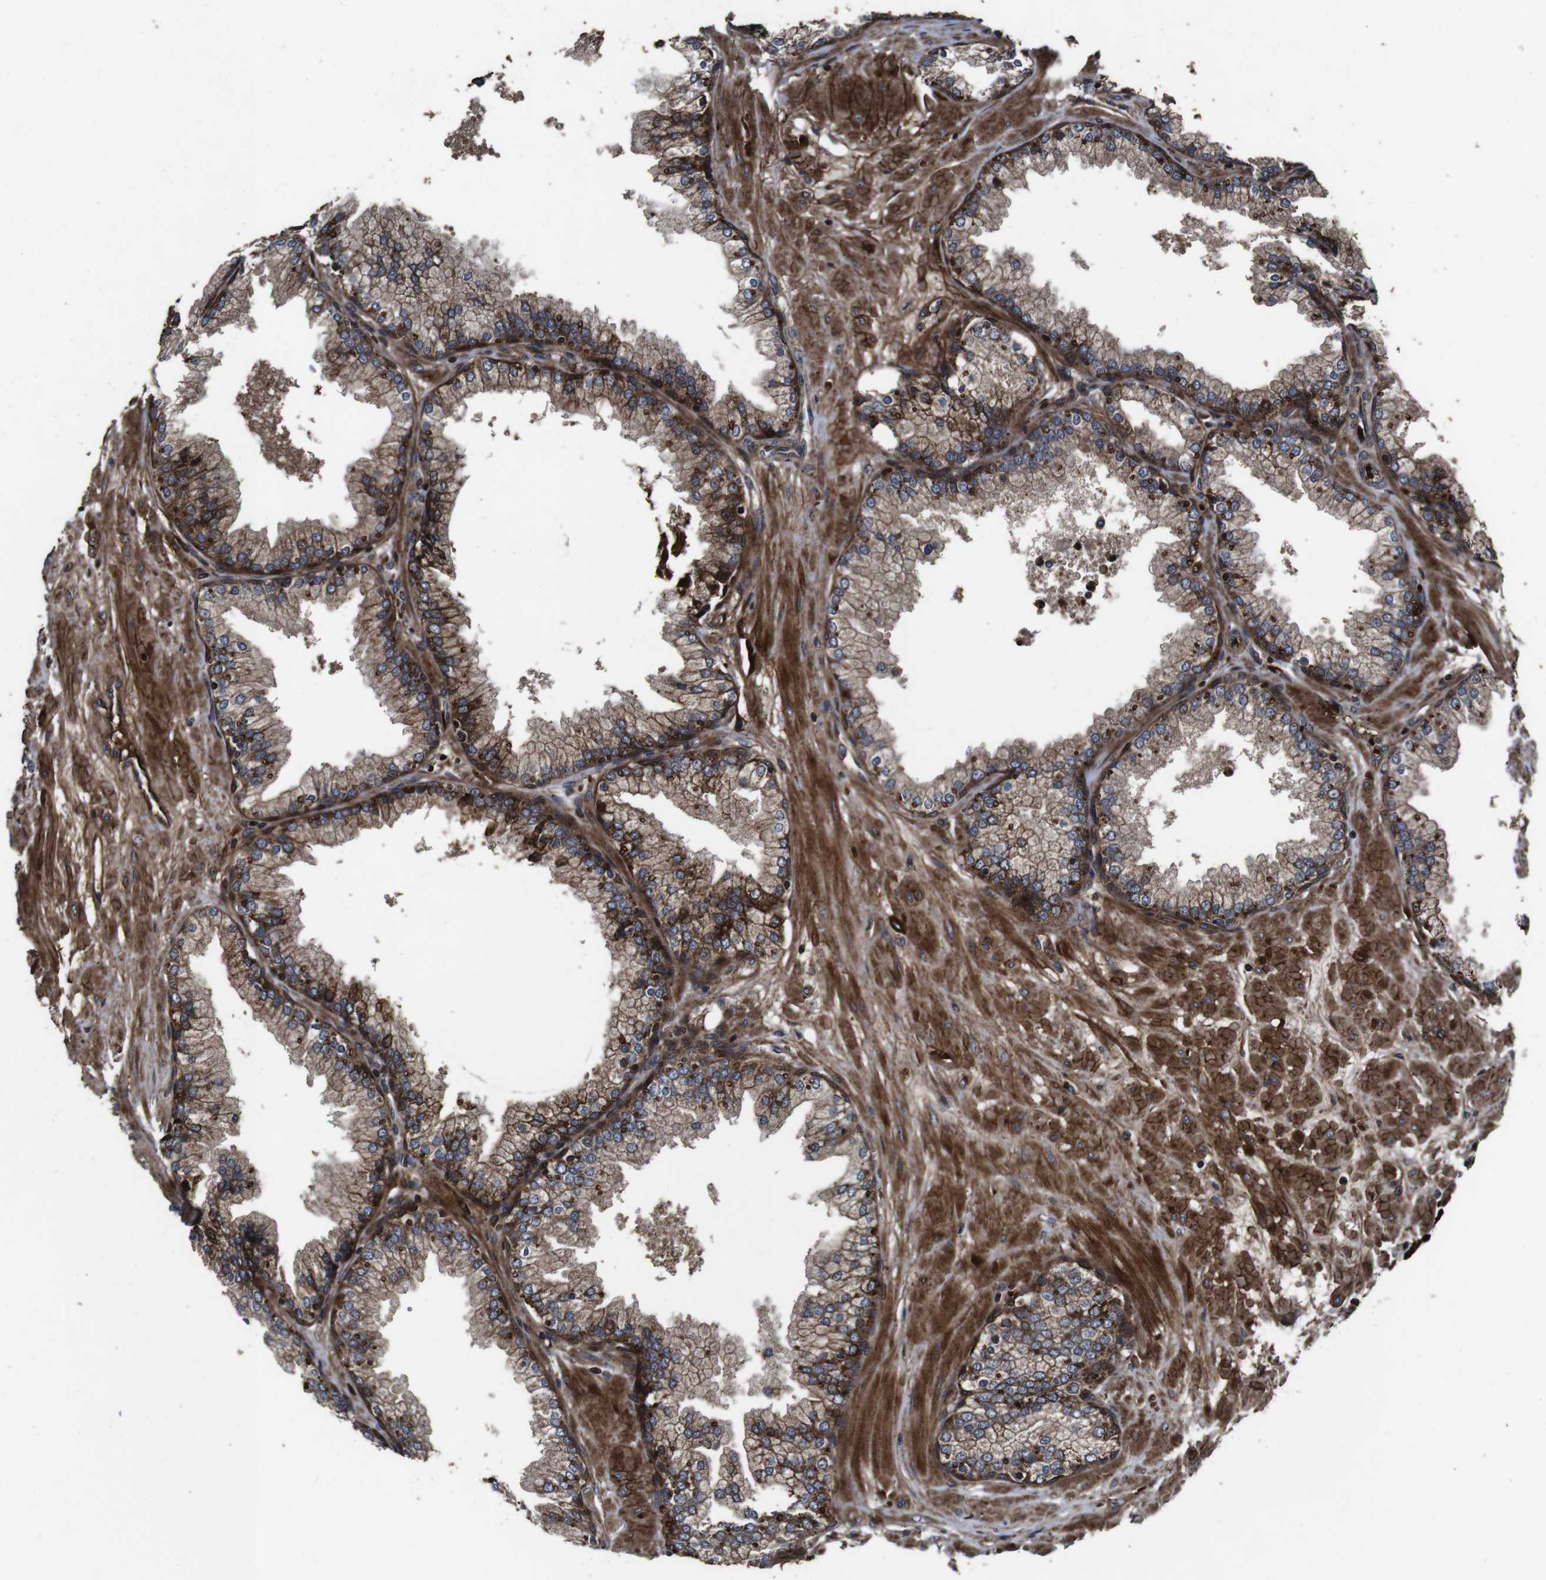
{"staining": {"intensity": "moderate", "quantity": ">75%", "location": "cytoplasmic/membranous"}, "tissue": "prostate", "cell_type": "Glandular cells", "image_type": "normal", "snomed": [{"axis": "morphology", "description": "Normal tissue, NOS"}, {"axis": "topography", "description": "Prostate"}], "caption": "Glandular cells reveal medium levels of moderate cytoplasmic/membranous positivity in approximately >75% of cells in normal human prostate. (DAB = brown stain, brightfield microscopy at high magnification).", "gene": "SMYD3", "patient": {"sex": "male", "age": 51}}